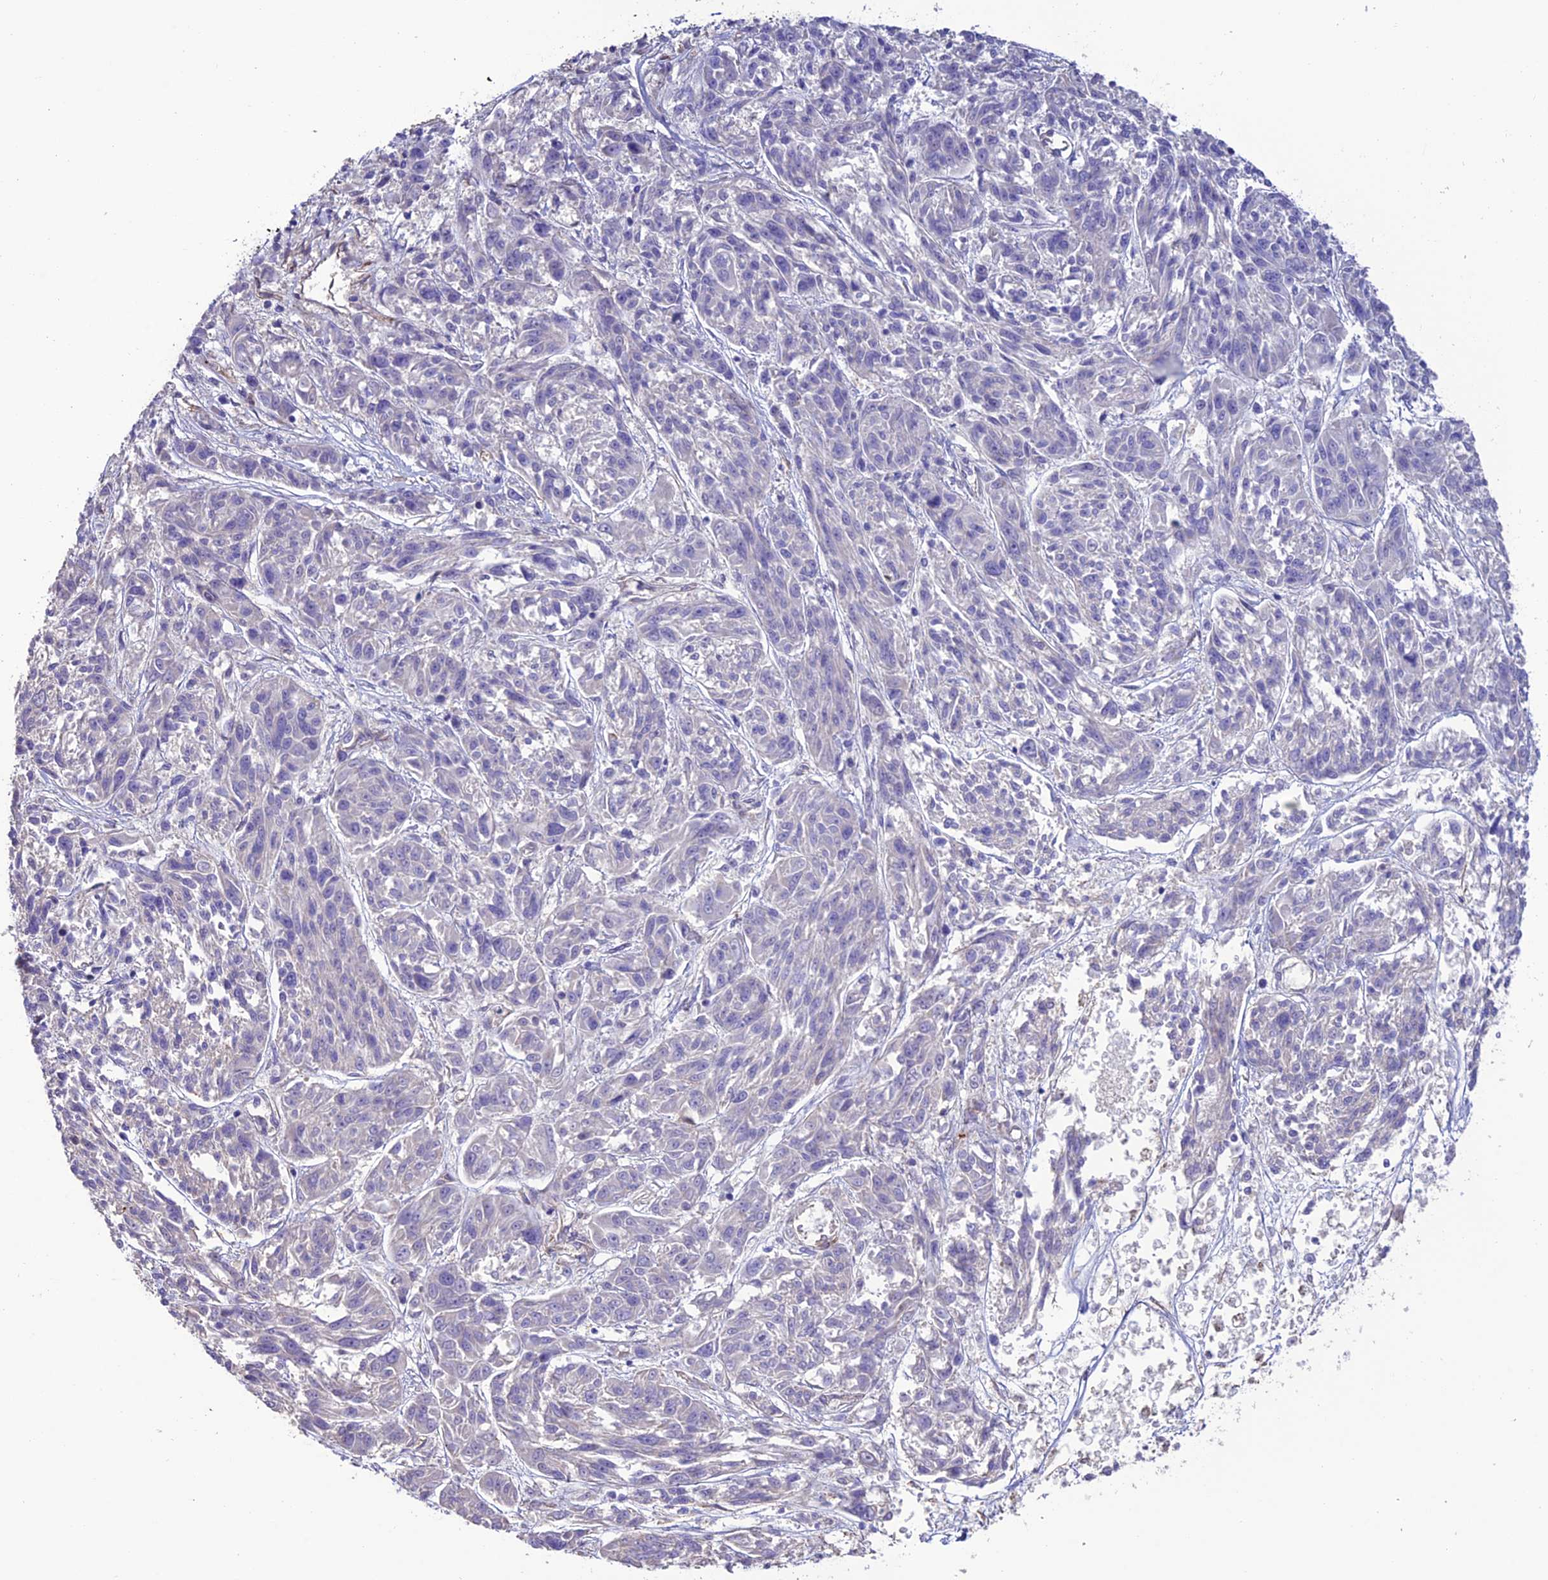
{"staining": {"intensity": "negative", "quantity": "none", "location": "none"}, "tissue": "melanoma", "cell_type": "Tumor cells", "image_type": "cancer", "snomed": [{"axis": "morphology", "description": "Malignant melanoma, NOS"}, {"axis": "topography", "description": "Skin"}], "caption": "Melanoma was stained to show a protein in brown. There is no significant positivity in tumor cells.", "gene": "REX1BD", "patient": {"sex": "male", "age": 53}}